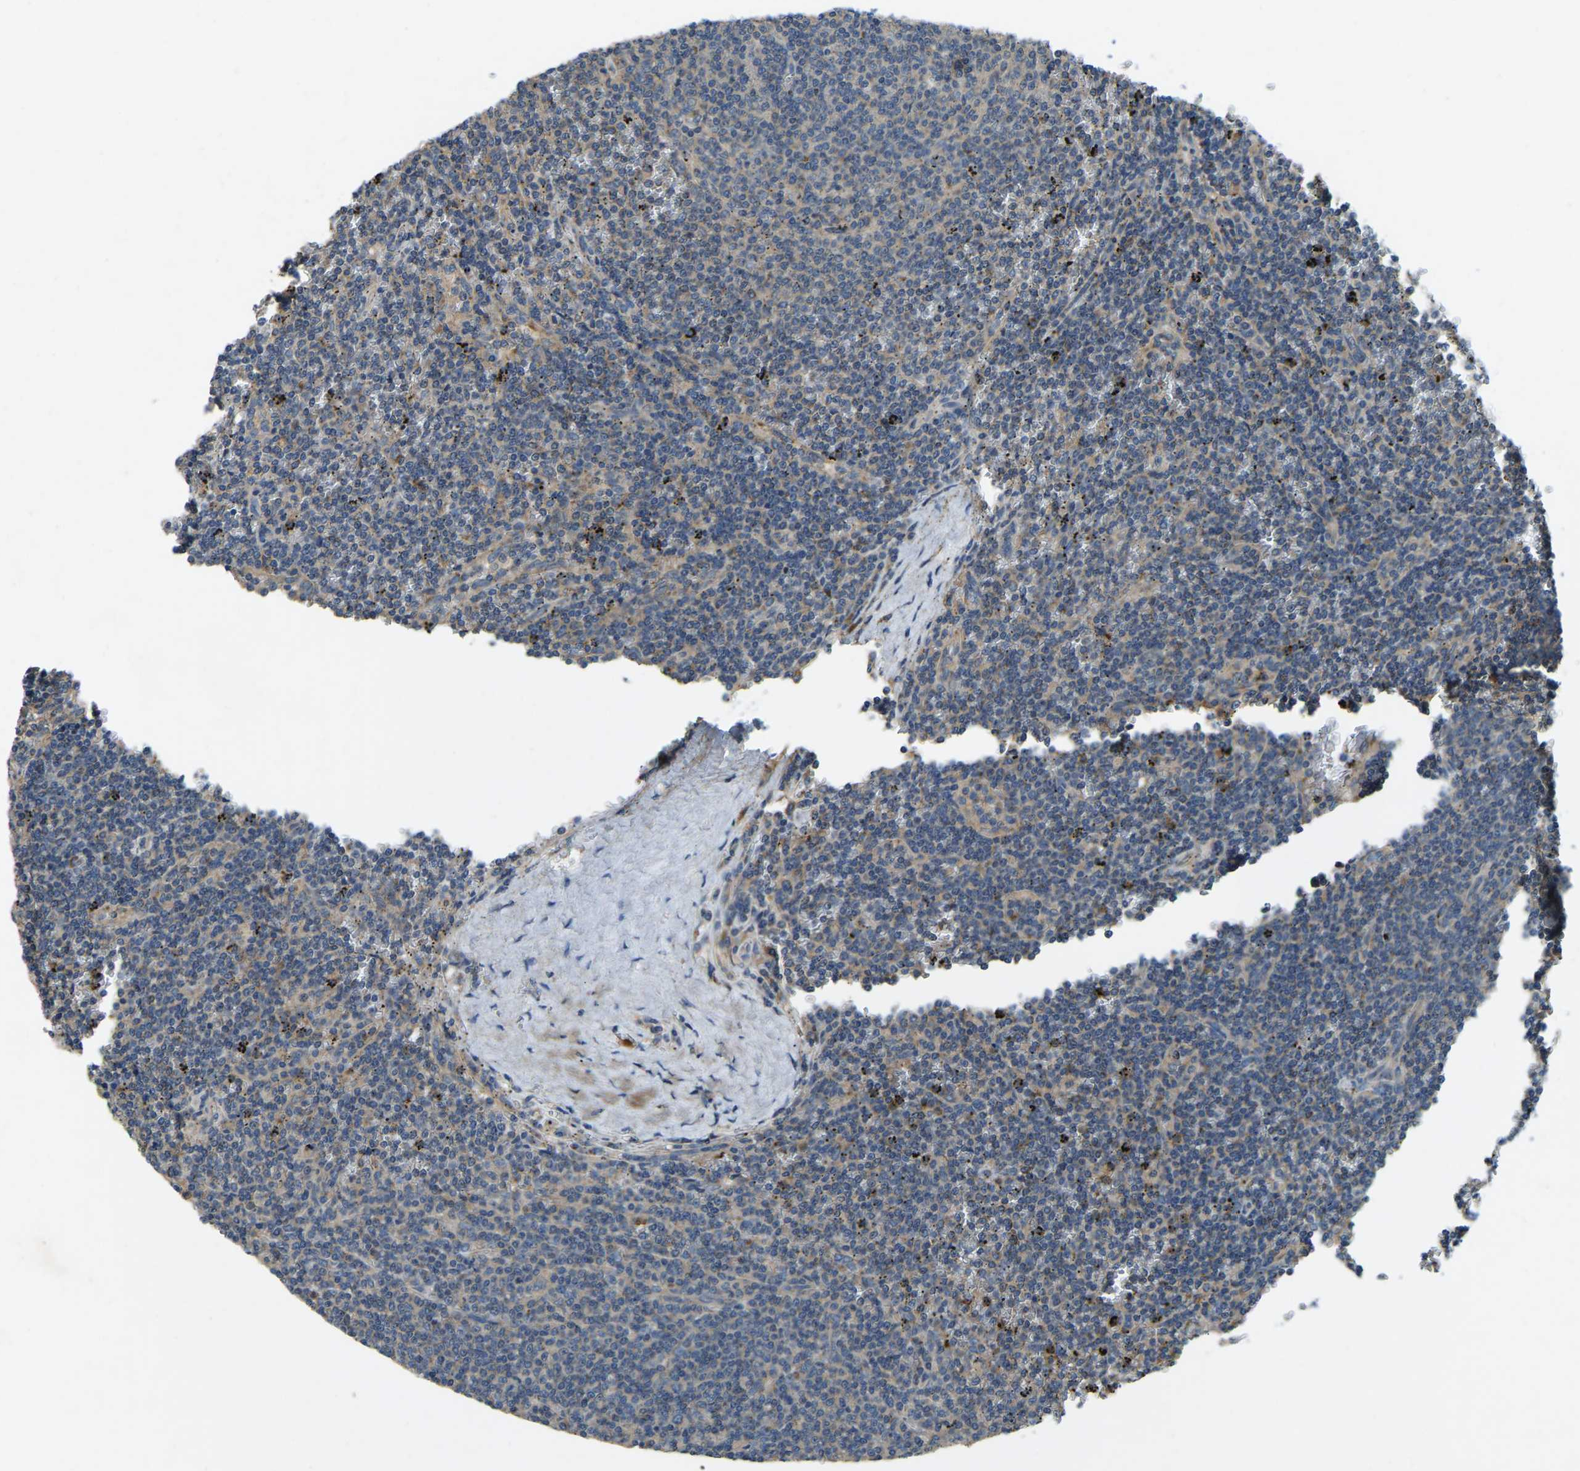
{"staining": {"intensity": "negative", "quantity": "none", "location": "none"}, "tissue": "lymphoma", "cell_type": "Tumor cells", "image_type": "cancer", "snomed": [{"axis": "morphology", "description": "Malignant lymphoma, non-Hodgkin's type, Low grade"}, {"axis": "topography", "description": "Spleen"}], "caption": "Malignant lymphoma, non-Hodgkin's type (low-grade) was stained to show a protein in brown. There is no significant staining in tumor cells.", "gene": "ATP8B1", "patient": {"sex": "female", "age": 50}}